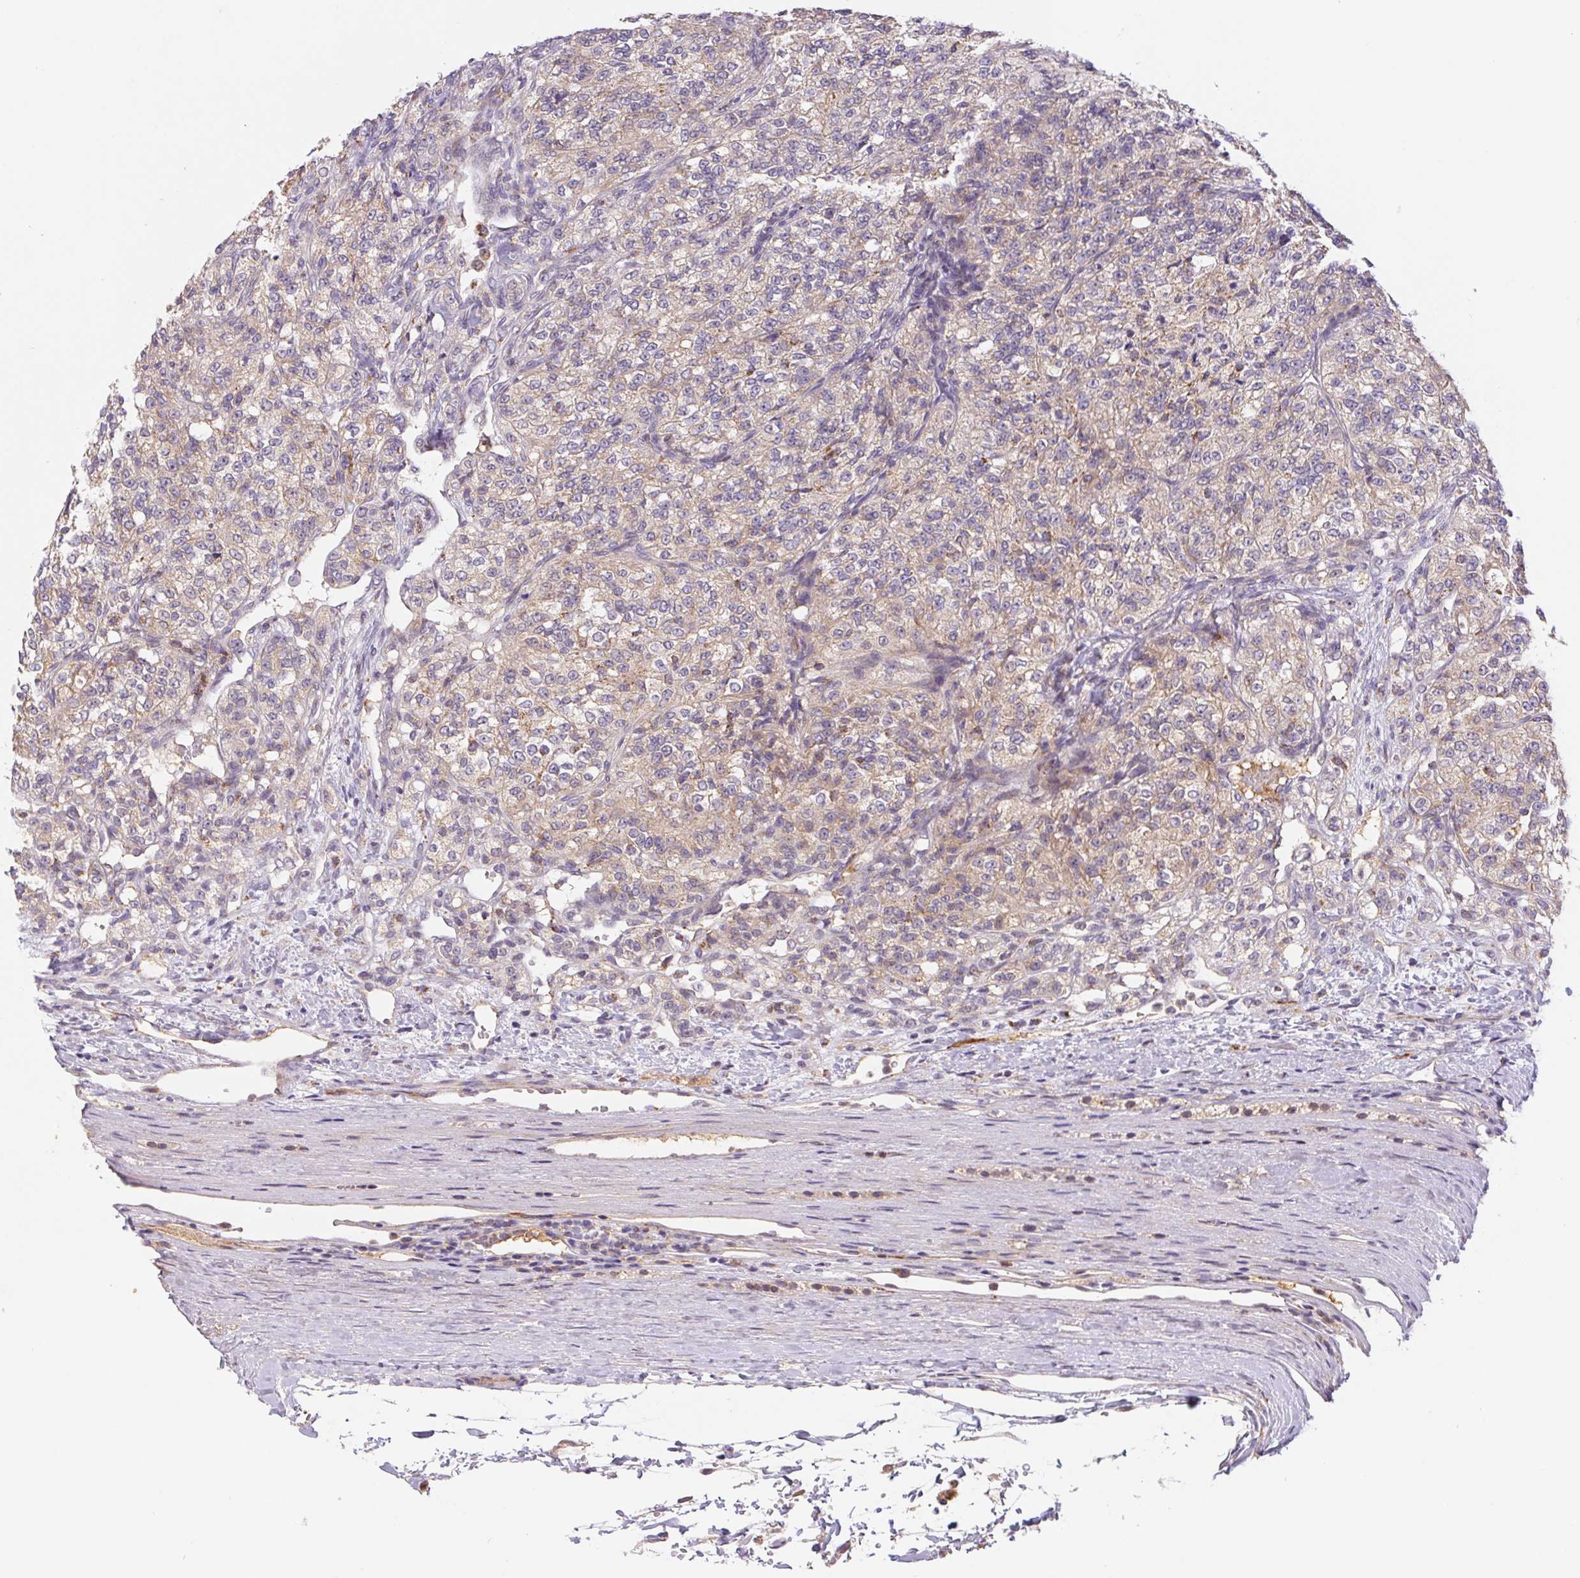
{"staining": {"intensity": "weak", "quantity": "<25%", "location": "cytoplasmic/membranous"}, "tissue": "renal cancer", "cell_type": "Tumor cells", "image_type": "cancer", "snomed": [{"axis": "morphology", "description": "Adenocarcinoma, NOS"}, {"axis": "topography", "description": "Kidney"}], "caption": "Immunohistochemistry histopathology image of human renal cancer stained for a protein (brown), which exhibits no expression in tumor cells.", "gene": "EMC6", "patient": {"sex": "female", "age": 63}}